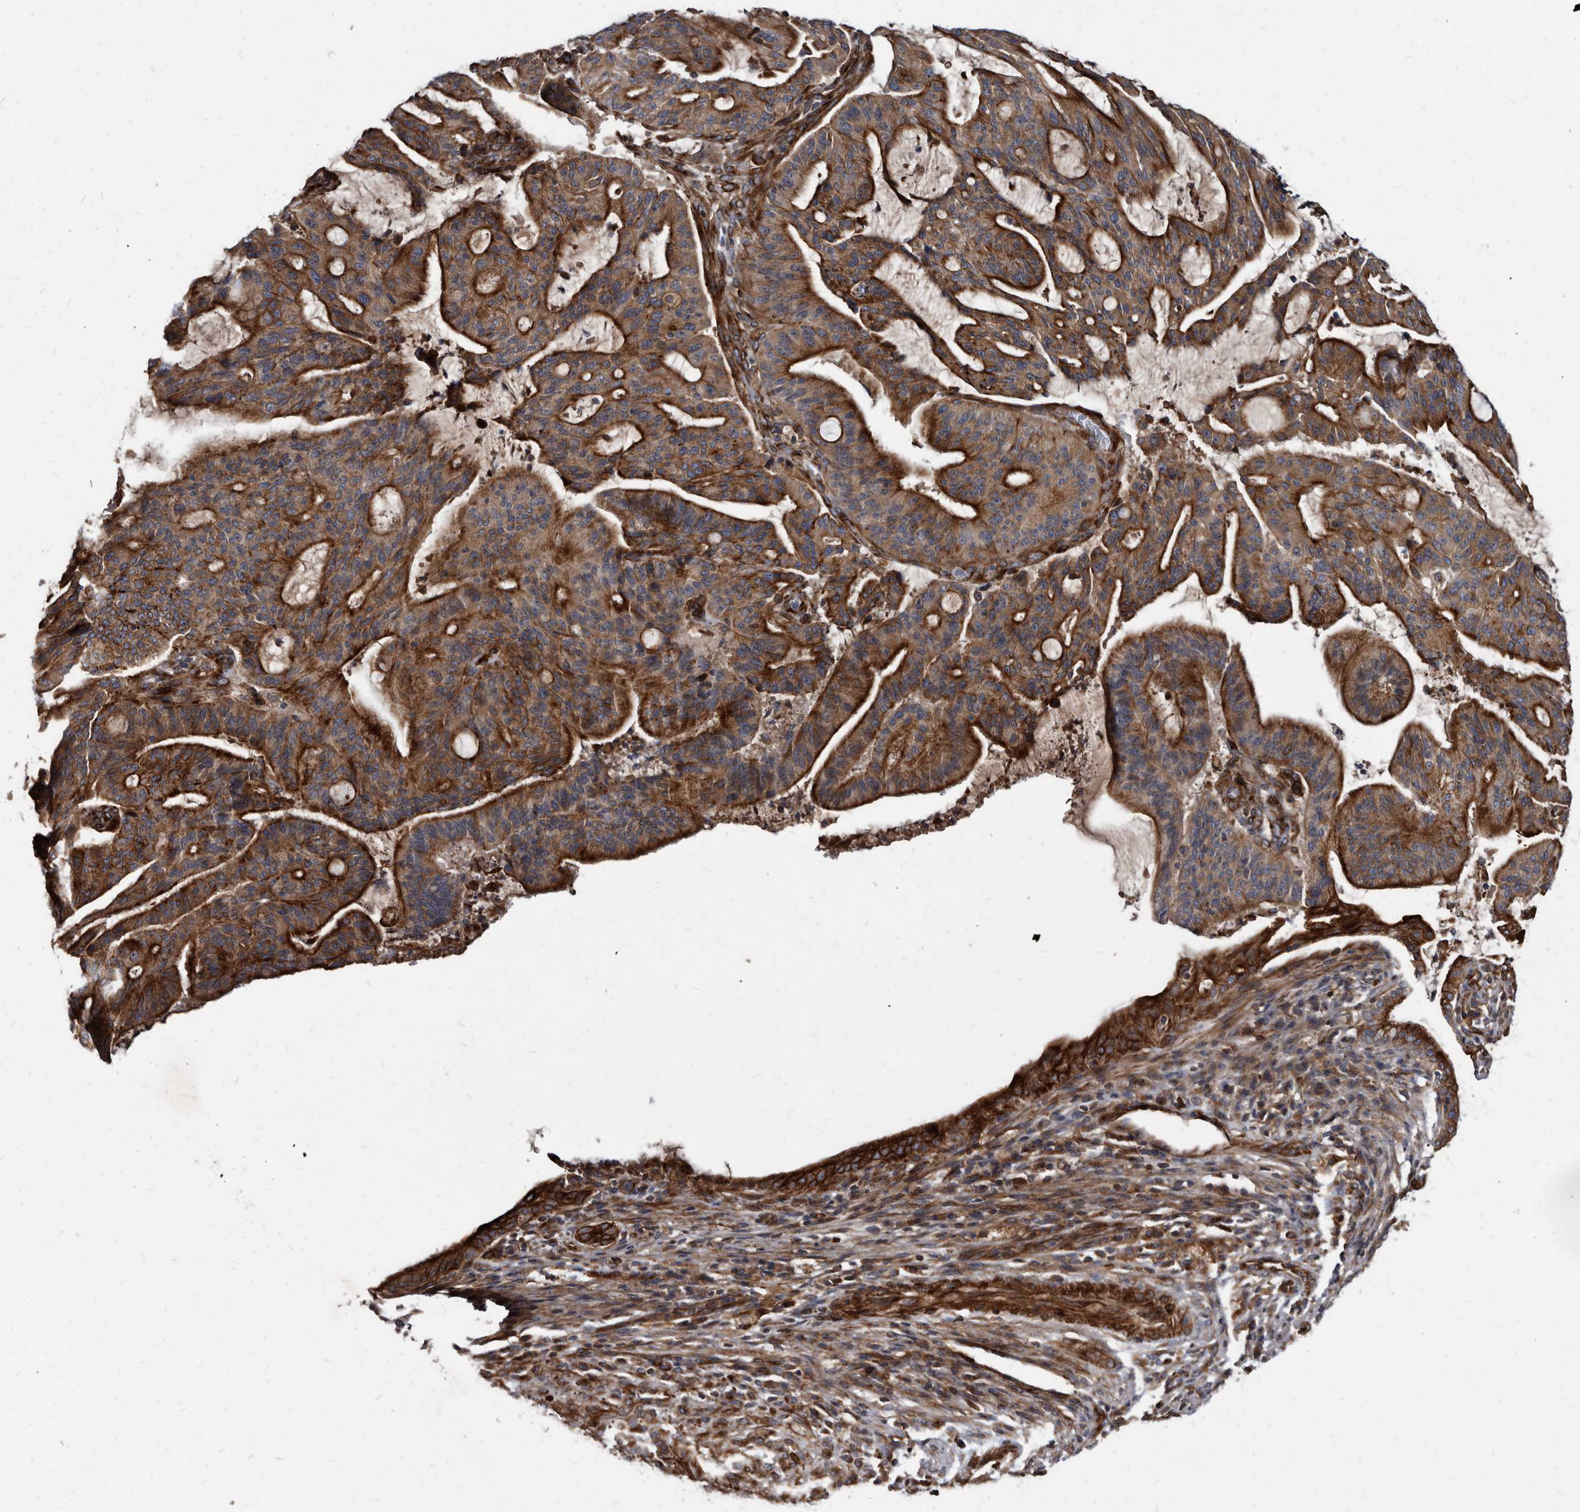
{"staining": {"intensity": "strong", "quantity": ">75%", "location": "cytoplasmic/membranous"}, "tissue": "liver cancer", "cell_type": "Tumor cells", "image_type": "cancer", "snomed": [{"axis": "morphology", "description": "Normal tissue, NOS"}, {"axis": "morphology", "description": "Cholangiocarcinoma"}, {"axis": "topography", "description": "Liver"}, {"axis": "topography", "description": "Peripheral nerve tissue"}], "caption": "This image shows liver cholangiocarcinoma stained with IHC to label a protein in brown. The cytoplasmic/membranous of tumor cells show strong positivity for the protein. Nuclei are counter-stained blue.", "gene": "KCTD20", "patient": {"sex": "female", "age": 73}}